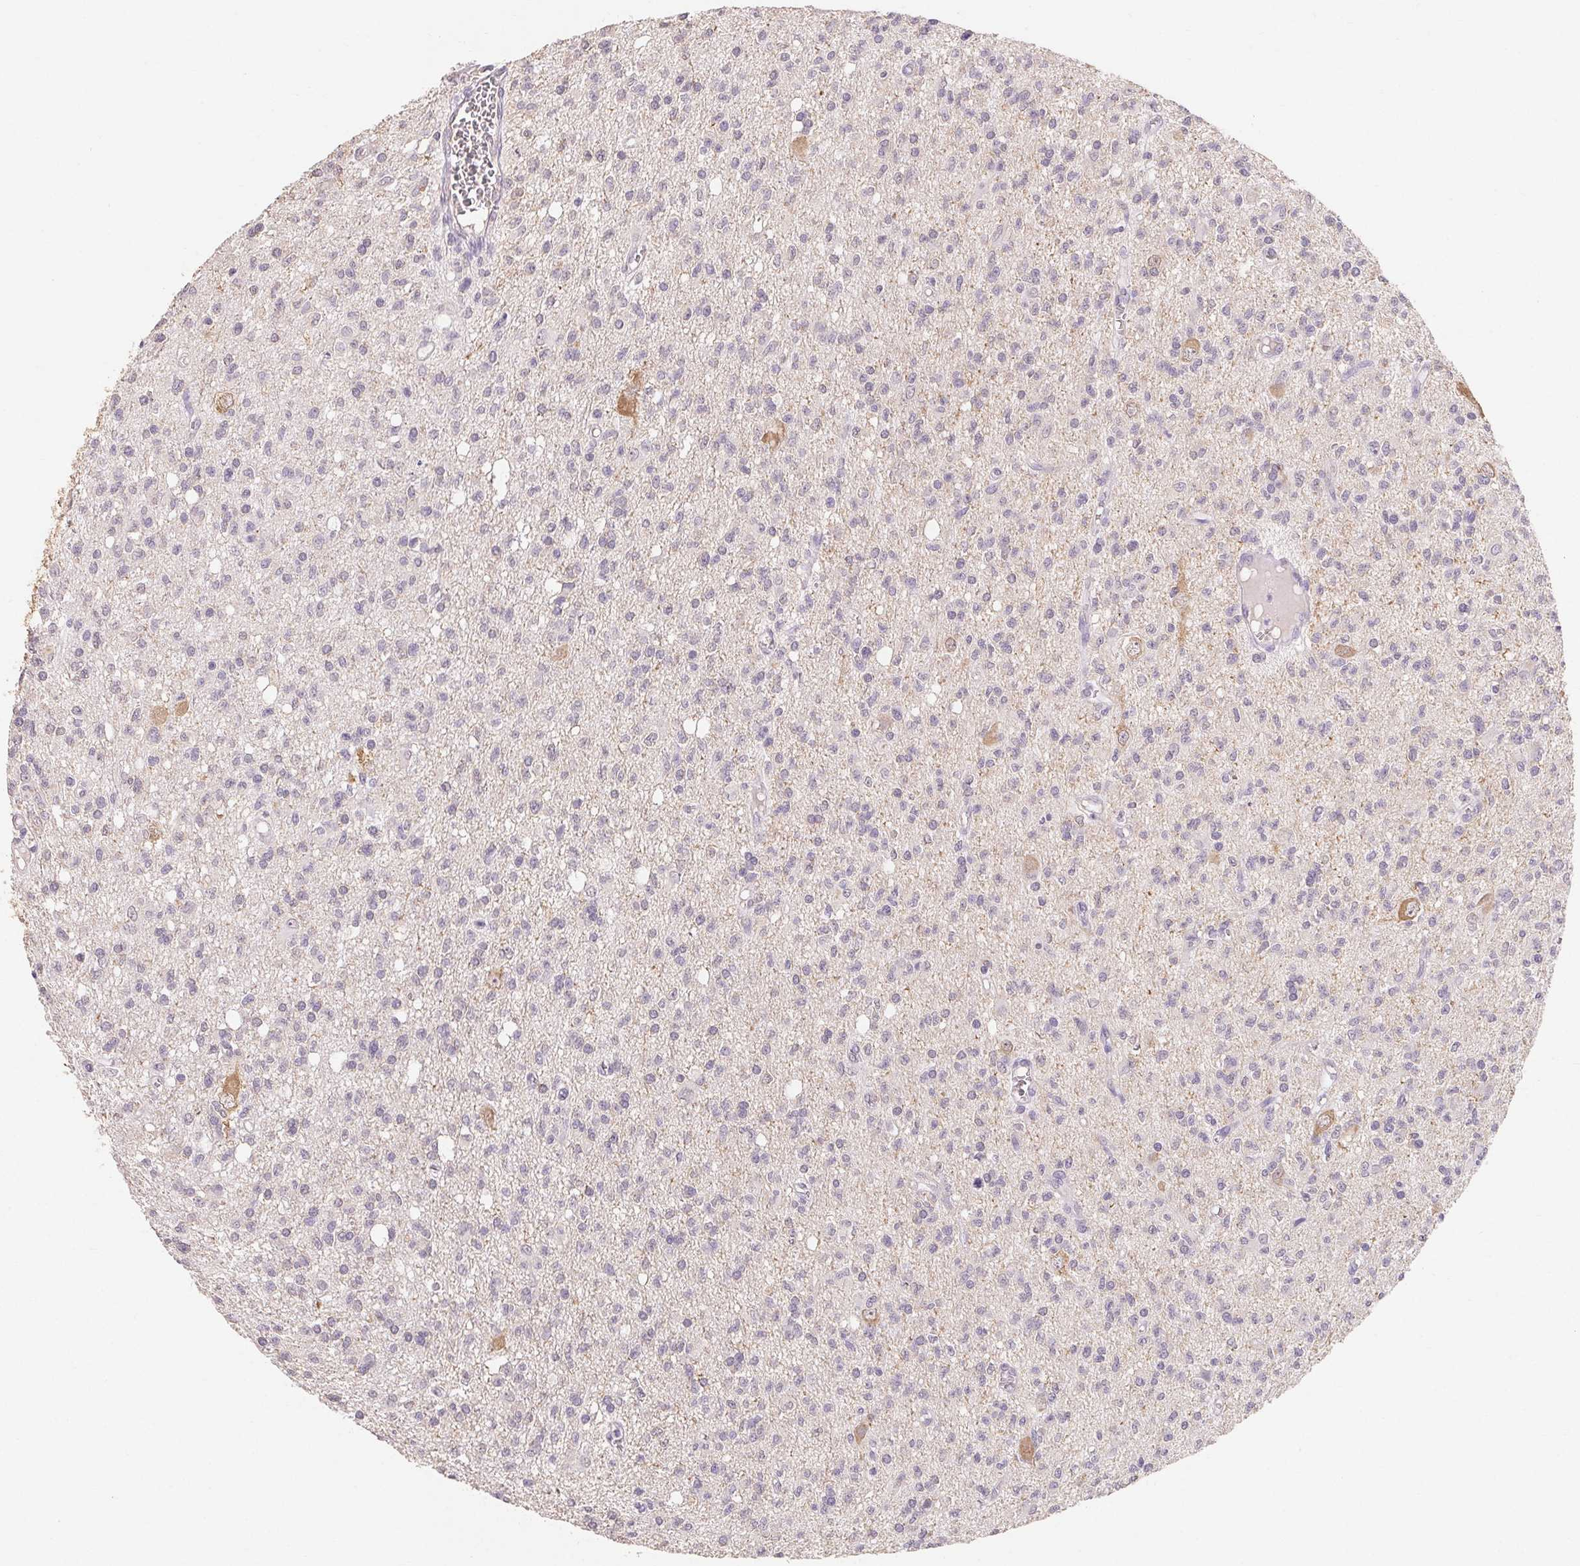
{"staining": {"intensity": "negative", "quantity": "none", "location": "none"}, "tissue": "glioma", "cell_type": "Tumor cells", "image_type": "cancer", "snomed": [{"axis": "morphology", "description": "Glioma, malignant, Low grade"}, {"axis": "topography", "description": "Brain"}], "caption": "Protein analysis of malignant glioma (low-grade) displays no significant positivity in tumor cells.", "gene": "MAP7D2", "patient": {"sex": "male", "age": 64}}